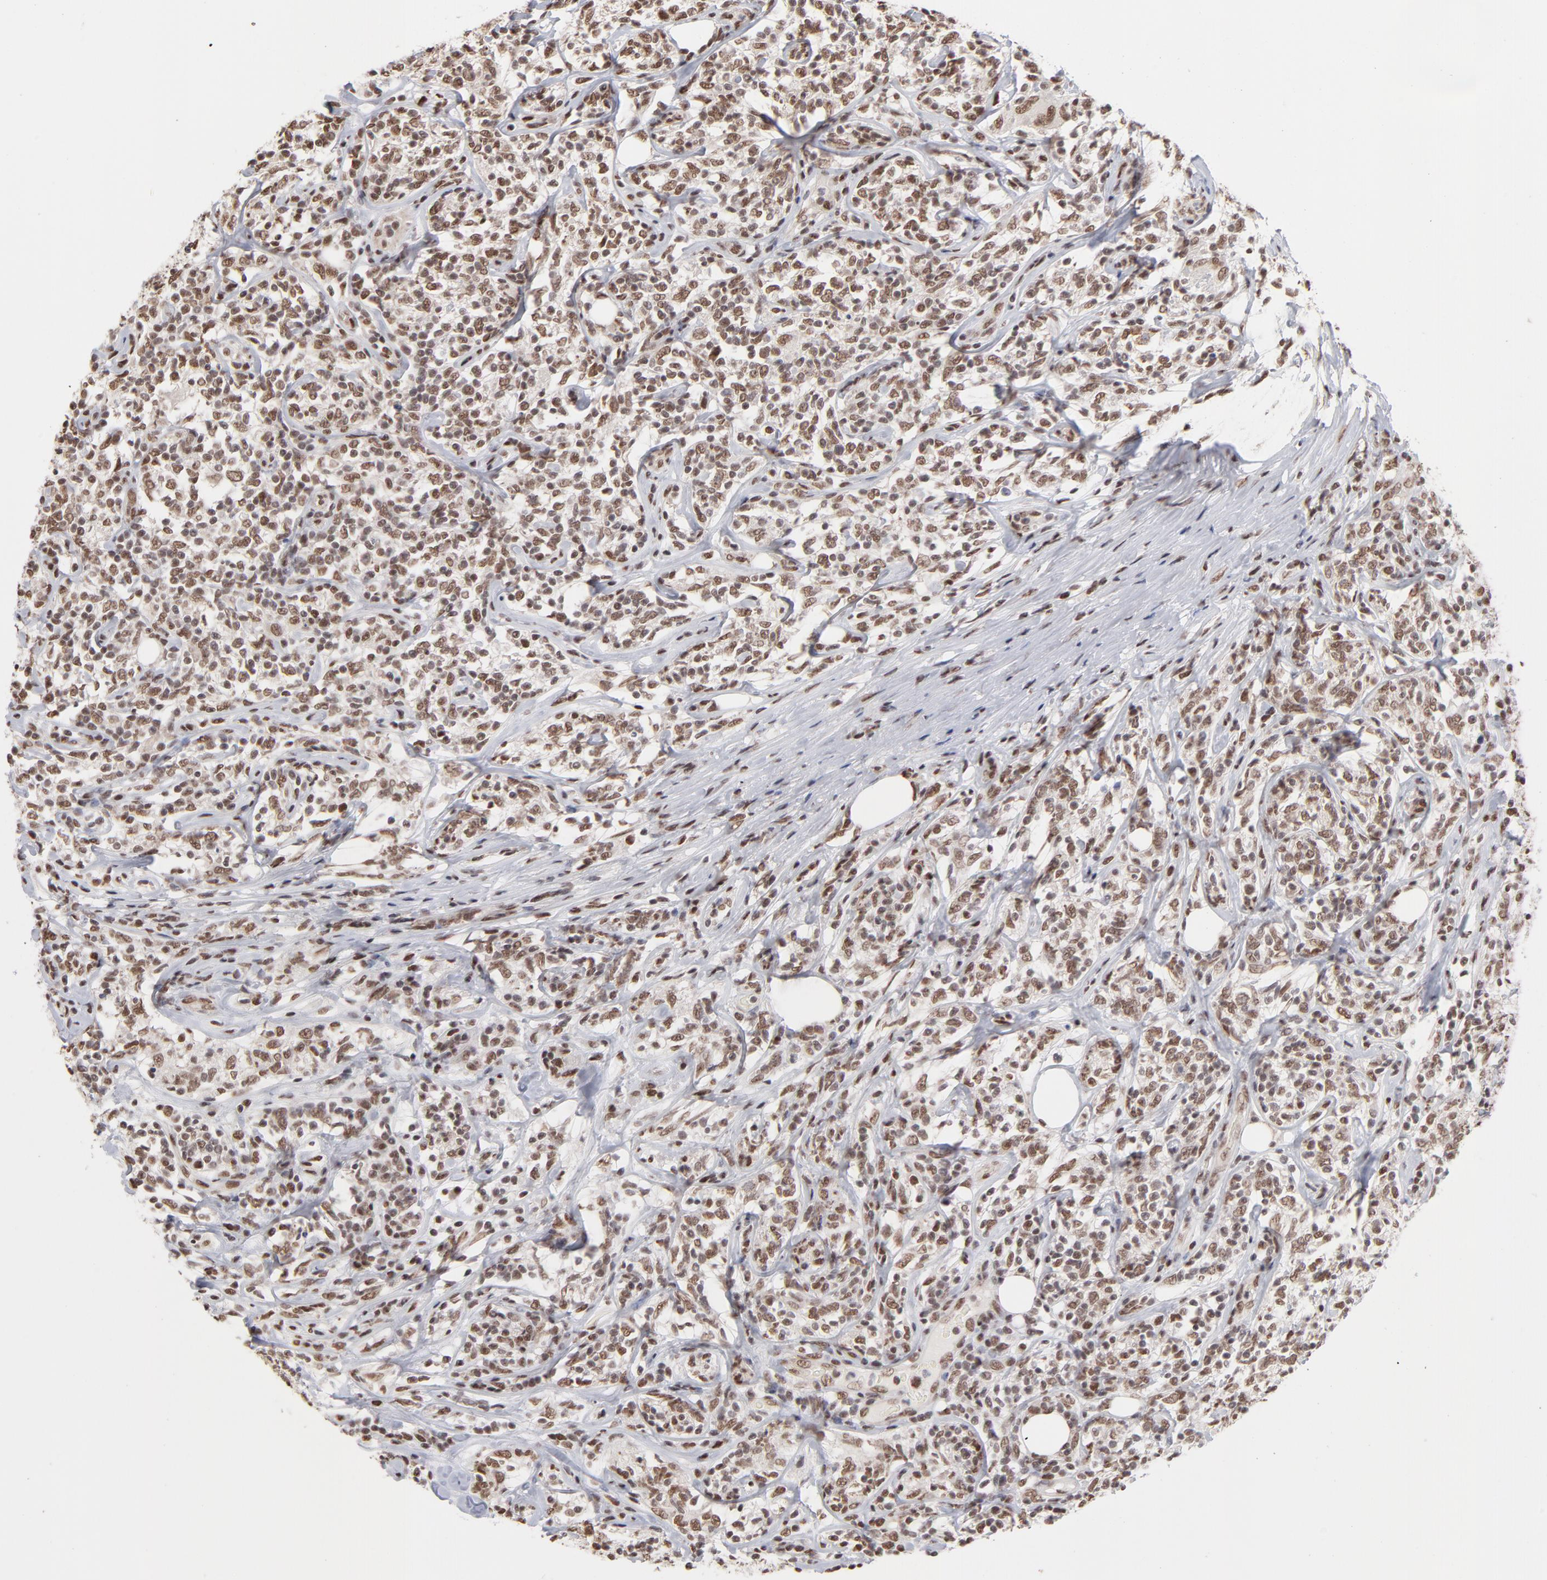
{"staining": {"intensity": "moderate", "quantity": ">75%", "location": "nuclear"}, "tissue": "lymphoma", "cell_type": "Tumor cells", "image_type": "cancer", "snomed": [{"axis": "morphology", "description": "Malignant lymphoma, non-Hodgkin's type, High grade"}, {"axis": "topography", "description": "Lymph node"}], "caption": "Immunohistochemistry of human lymphoma reveals medium levels of moderate nuclear positivity in approximately >75% of tumor cells. (DAB (3,3'-diaminobenzidine) = brown stain, brightfield microscopy at high magnification).", "gene": "ZNF3", "patient": {"sex": "female", "age": 84}}